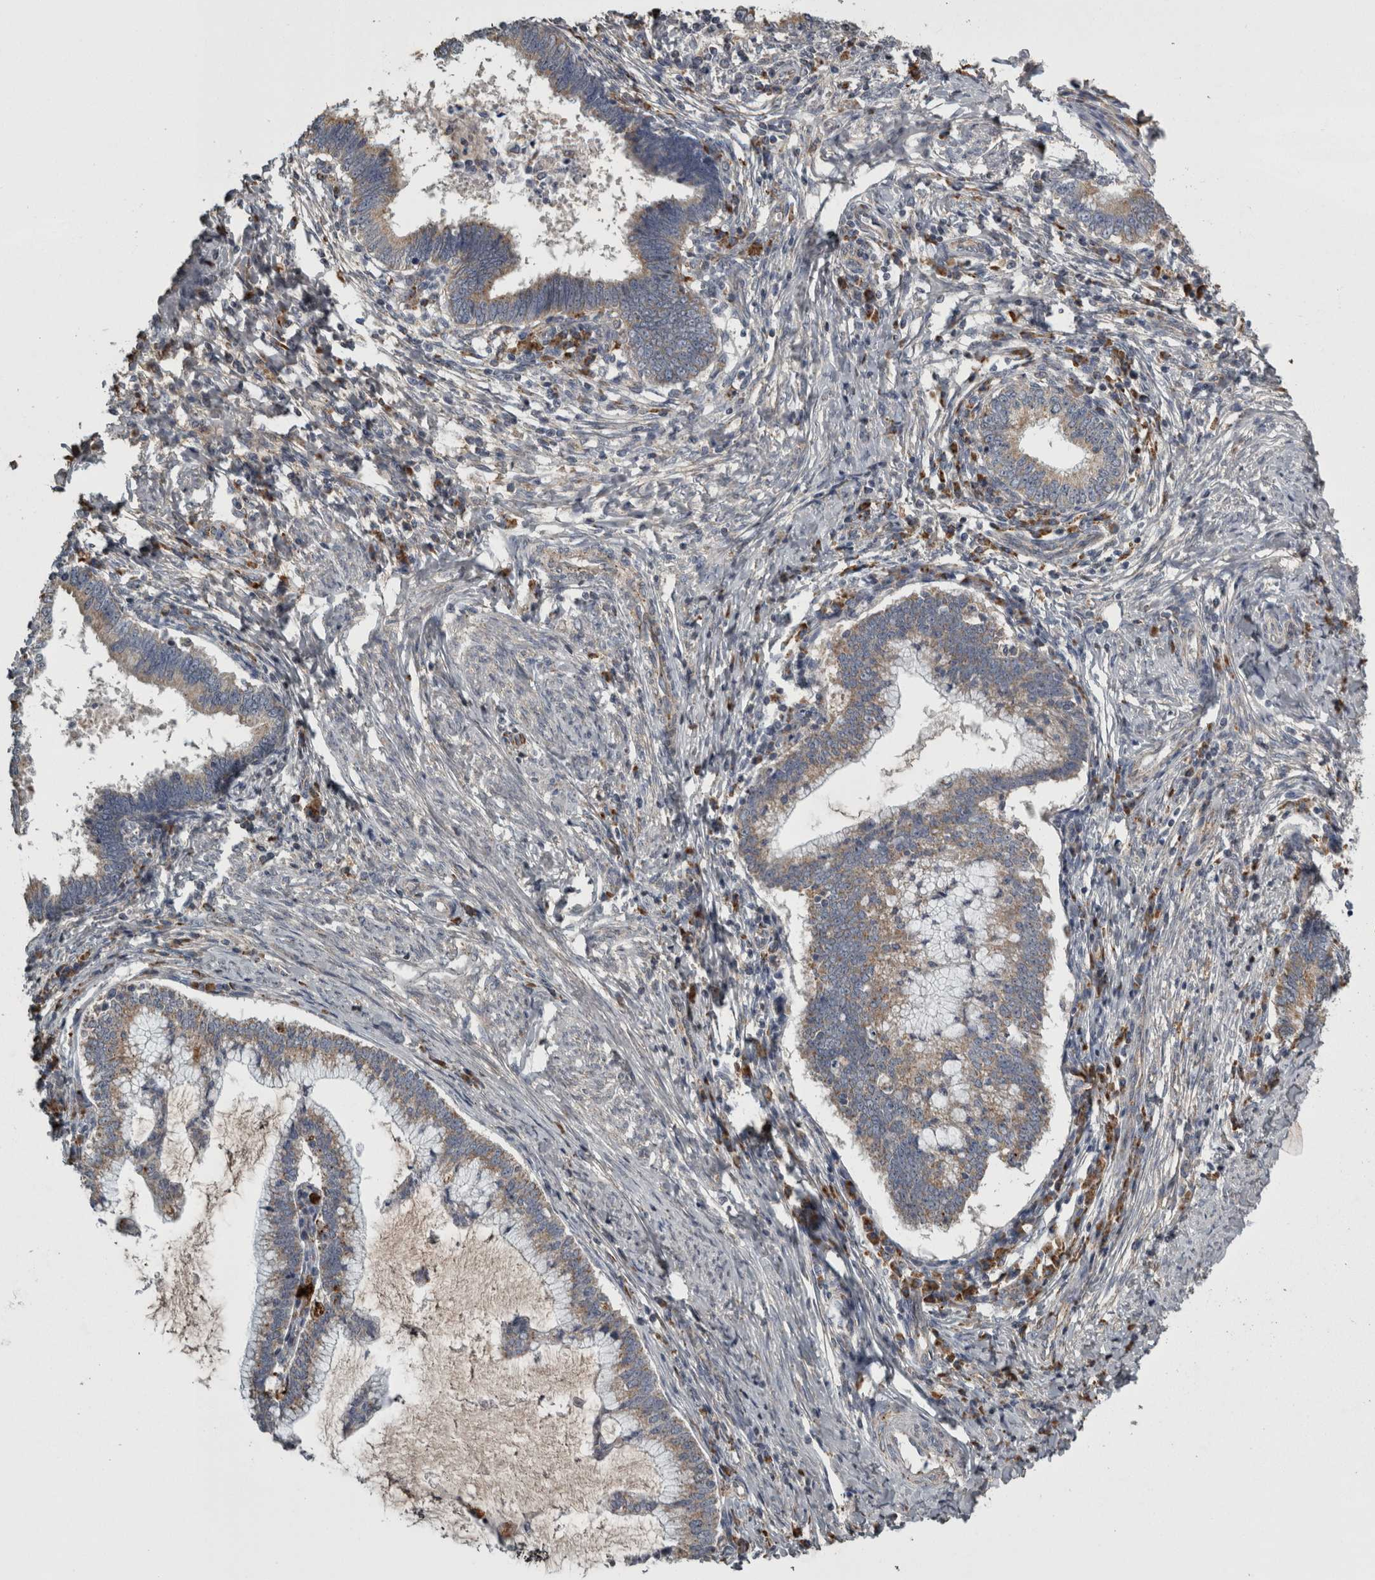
{"staining": {"intensity": "weak", "quantity": ">75%", "location": "cytoplasmic/membranous"}, "tissue": "cervical cancer", "cell_type": "Tumor cells", "image_type": "cancer", "snomed": [{"axis": "morphology", "description": "Adenocarcinoma, NOS"}, {"axis": "topography", "description": "Cervix"}], "caption": "Immunohistochemical staining of cervical adenocarcinoma reveals weak cytoplasmic/membranous protein positivity in approximately >75% of tumor cells. (Stains: DAB (3,3'-diaminobenzidine) in brown, nuclei in blue, Microscopy: brightfield microscopy at high magnification).", "gene": "FRK", "patient": {"sex": "female", "age": 36}}